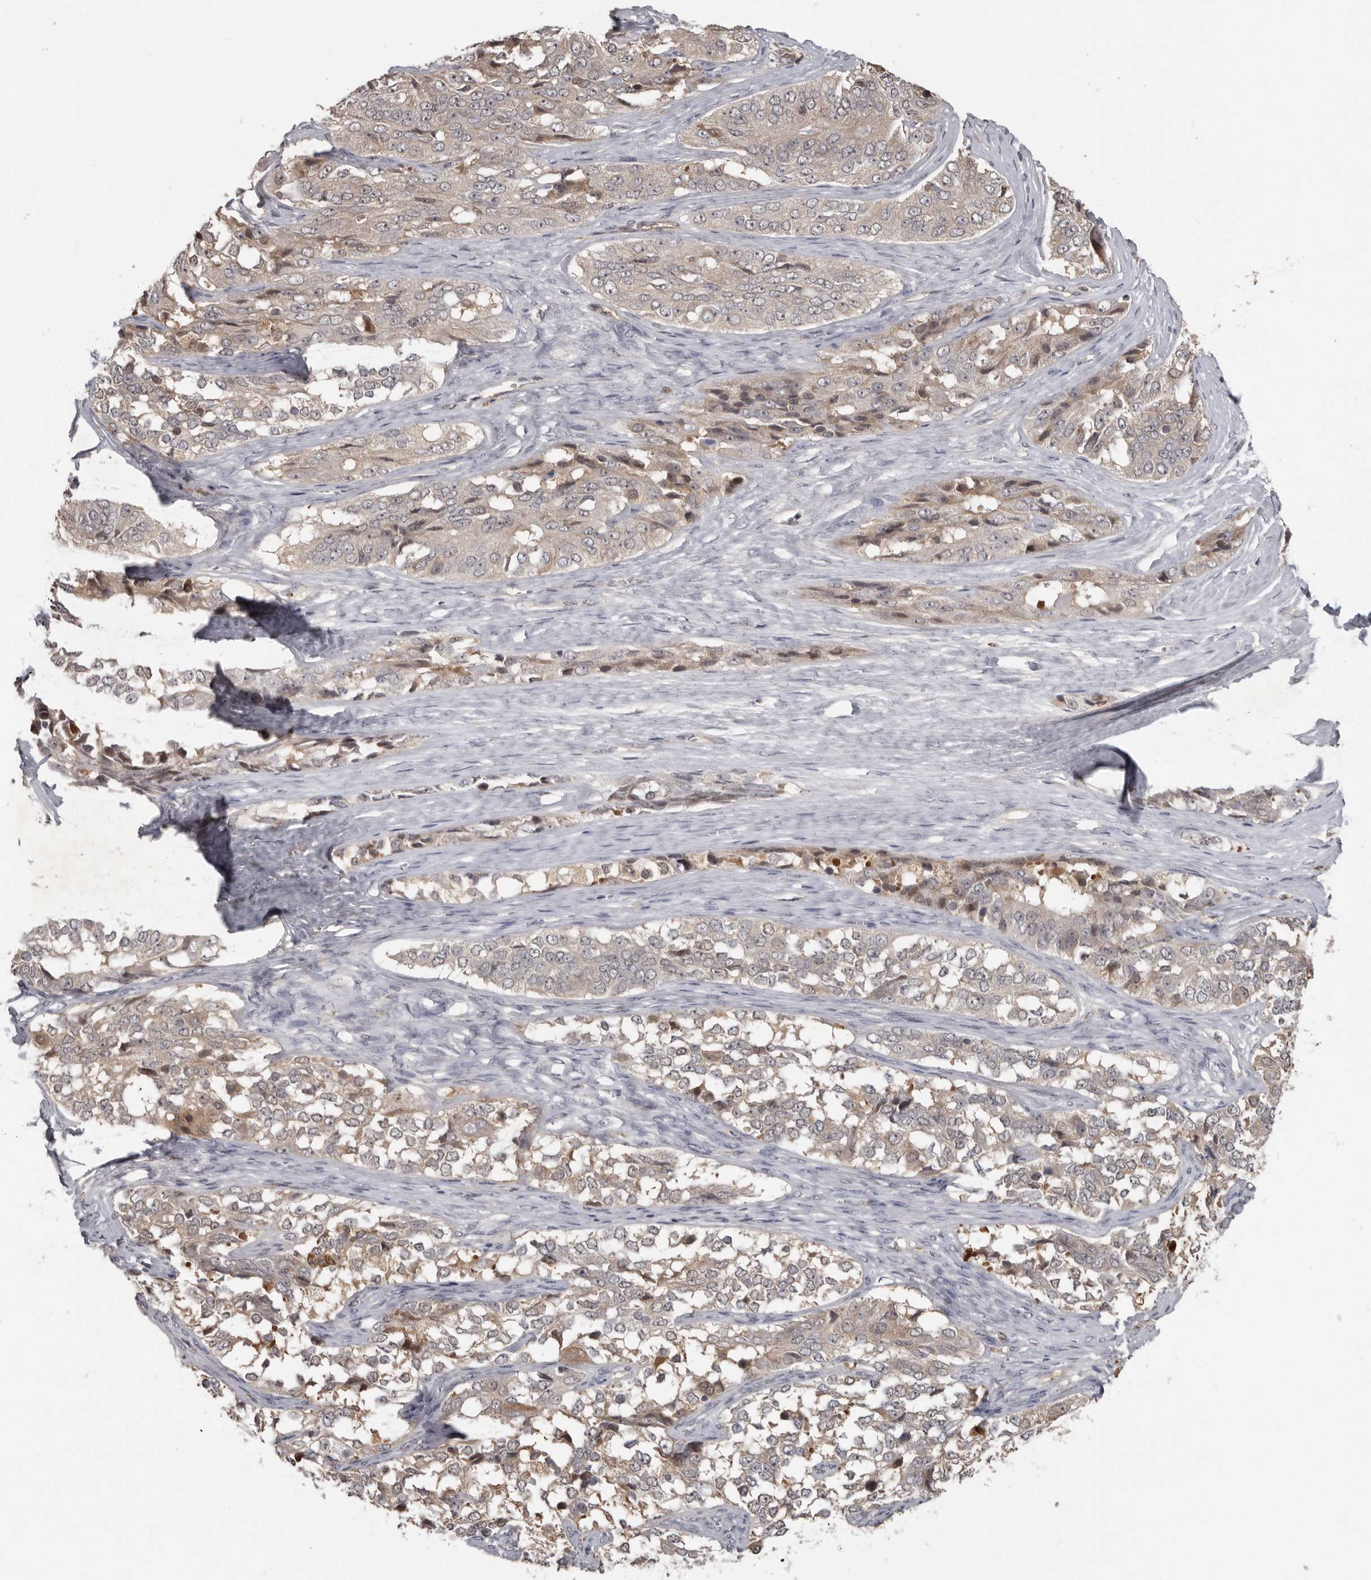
{"staining": {"intensity": "weak", "quantity": "<25%", "location": "cytoplasmic/membranous"}, "tissue": "ovarian cancer", "cell_type": "Tumor cells", "image_type": "cancer", "snomed": [{"axis": "morphology", "description": "Carcinoma, endometroid"}, {"axis": "topography", "description": "Ovary"}], "caption": "Tumor cells show no significant staining in ovarian cancer (endometroid carcinoma).", "gene": "CDCA8", "patient": {"sex": "female", "age": 51}}